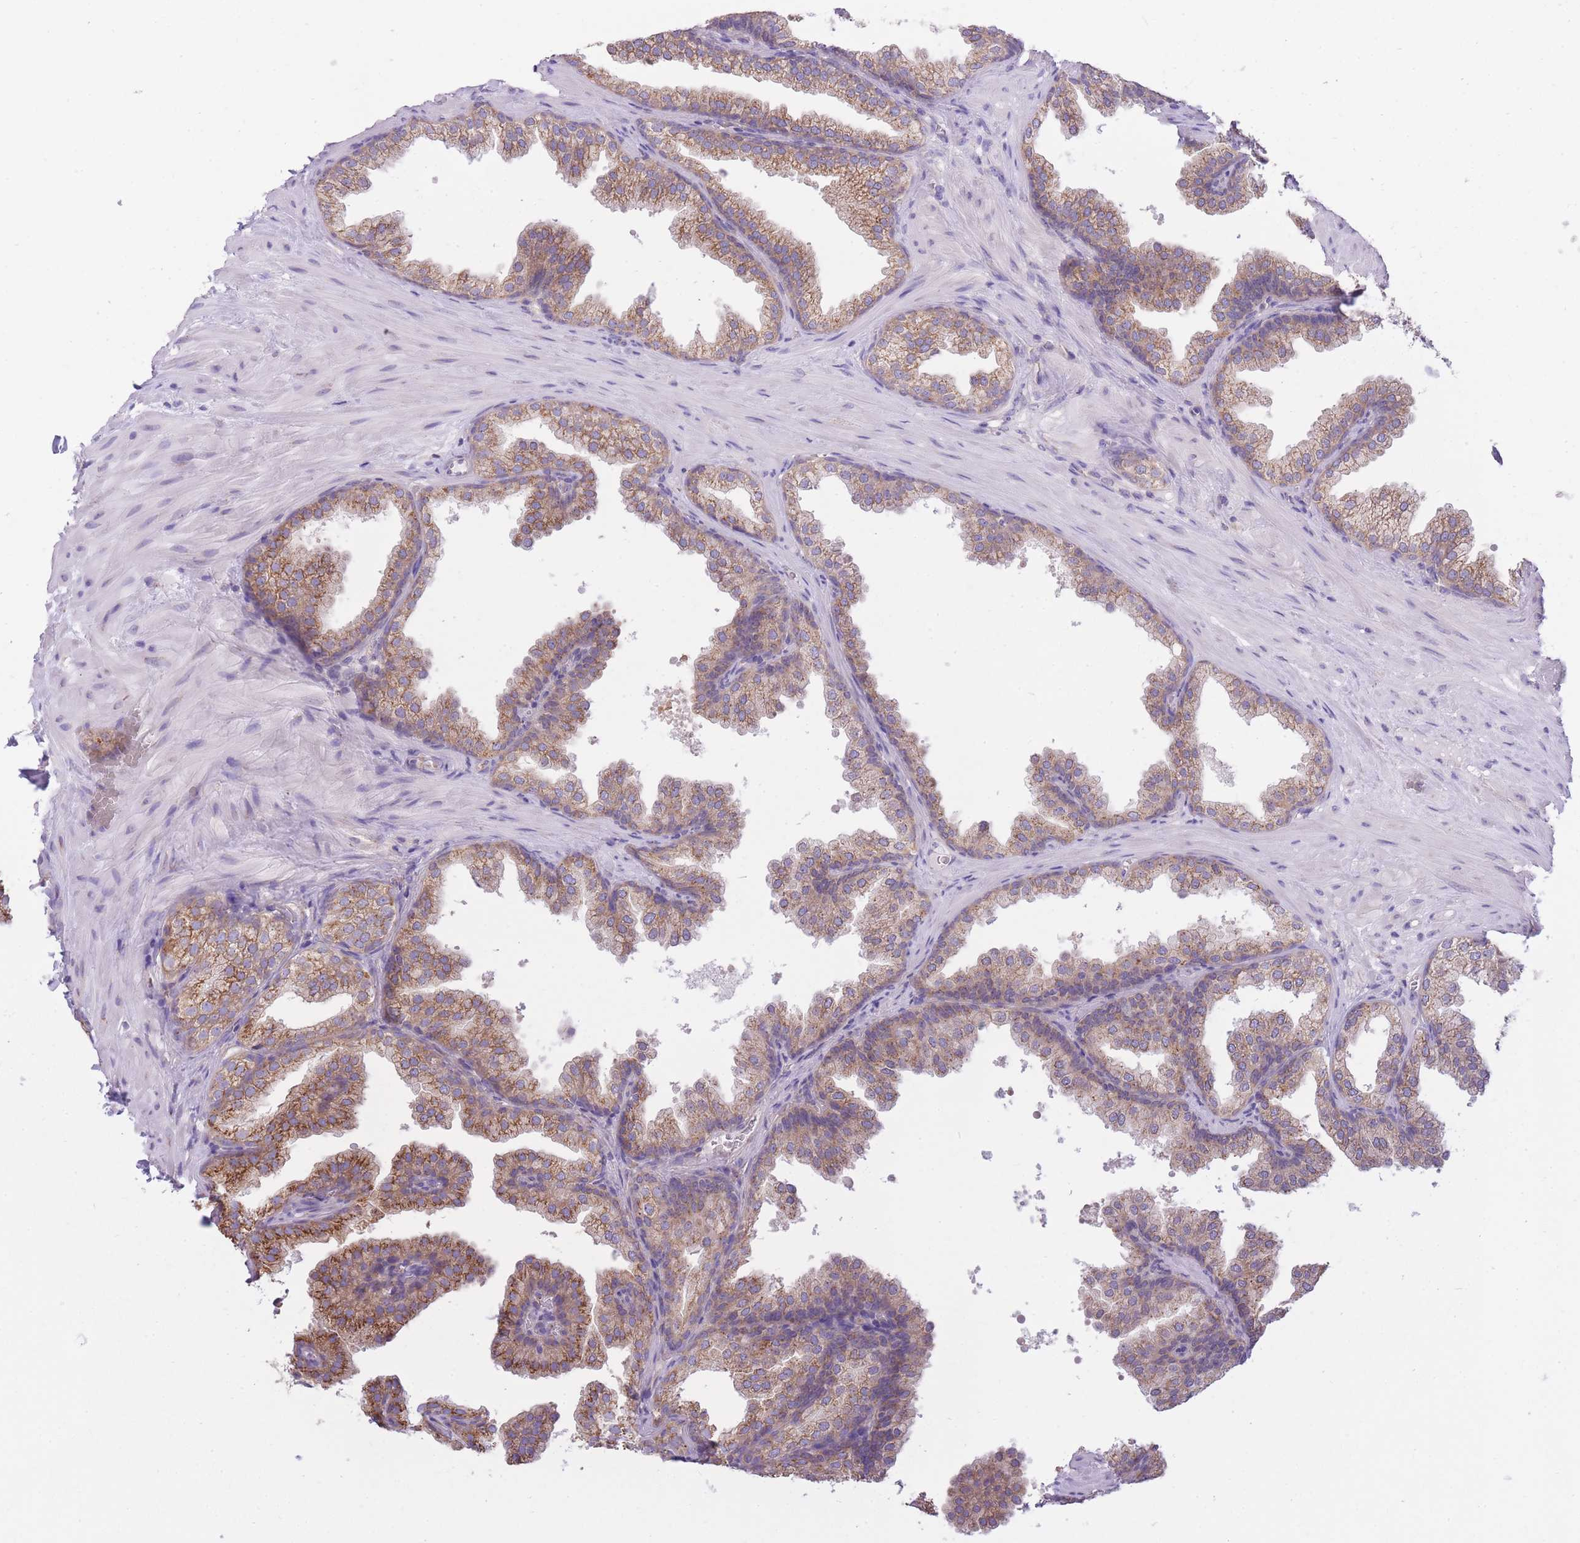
{"staining": {"intensity": "moderate", "quantity": ">75%", "location": "cytoplasmic/membranous"}, "tissue": "prostate", "cell_type": "Glandular cells", "image_type": "normal", "snomed": [{"axis": "morphology", "description": "Normal tissue, NOS"}, {"axis": "topography", "description": "Prostate"}], "caption": "The histopathology image displays a brown stain indicating the presence of a protein in the cytoplasmic/membranous of glandular cells in prostate. (brown staining indicates protein expression, while blue staining denotes nuclei).", "gene": "COPG1", "patient": {"sex": "male", "age": 37}}